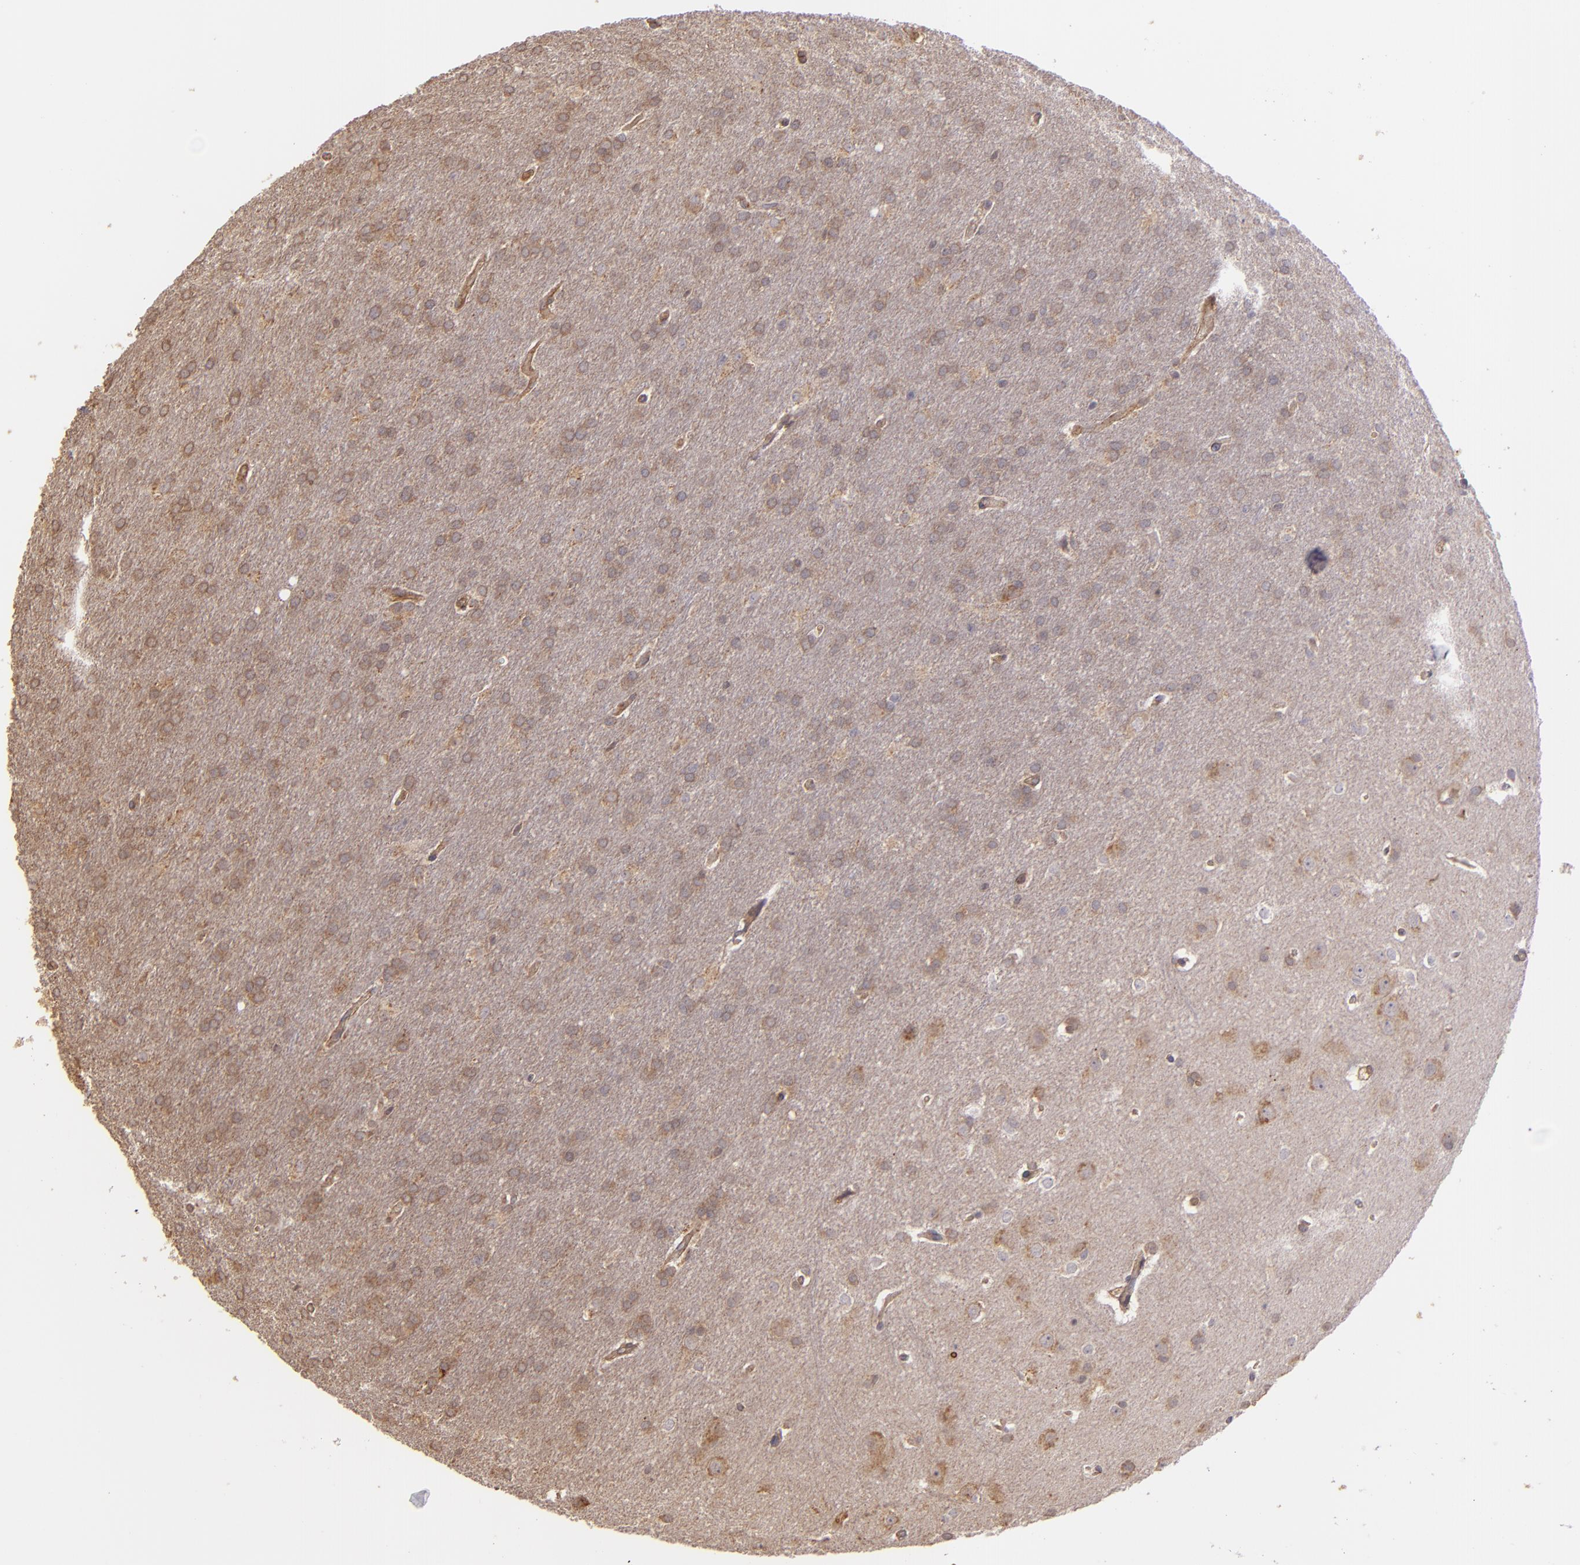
{"staining": {"intensity": "moderate", "quantity": ">75%", "location": "cytoplasmic/membranous"}, "tissue": "glioma", "cell_type": "Tumor cells", "image_type": "cancer", "snomed": [{"axis": "morphology", "description": "Glioma, malignant, Low grade"}, {"axis": "topography", "description": "Brain"}], "caption": "Human glioma stained with a brown dye exhibits moderate cytoplasmic/membranous positive positivity in approximately >75% of tumor cells.", "gene": "ECE1", "patient": {"sex": "female", "age": 32}}